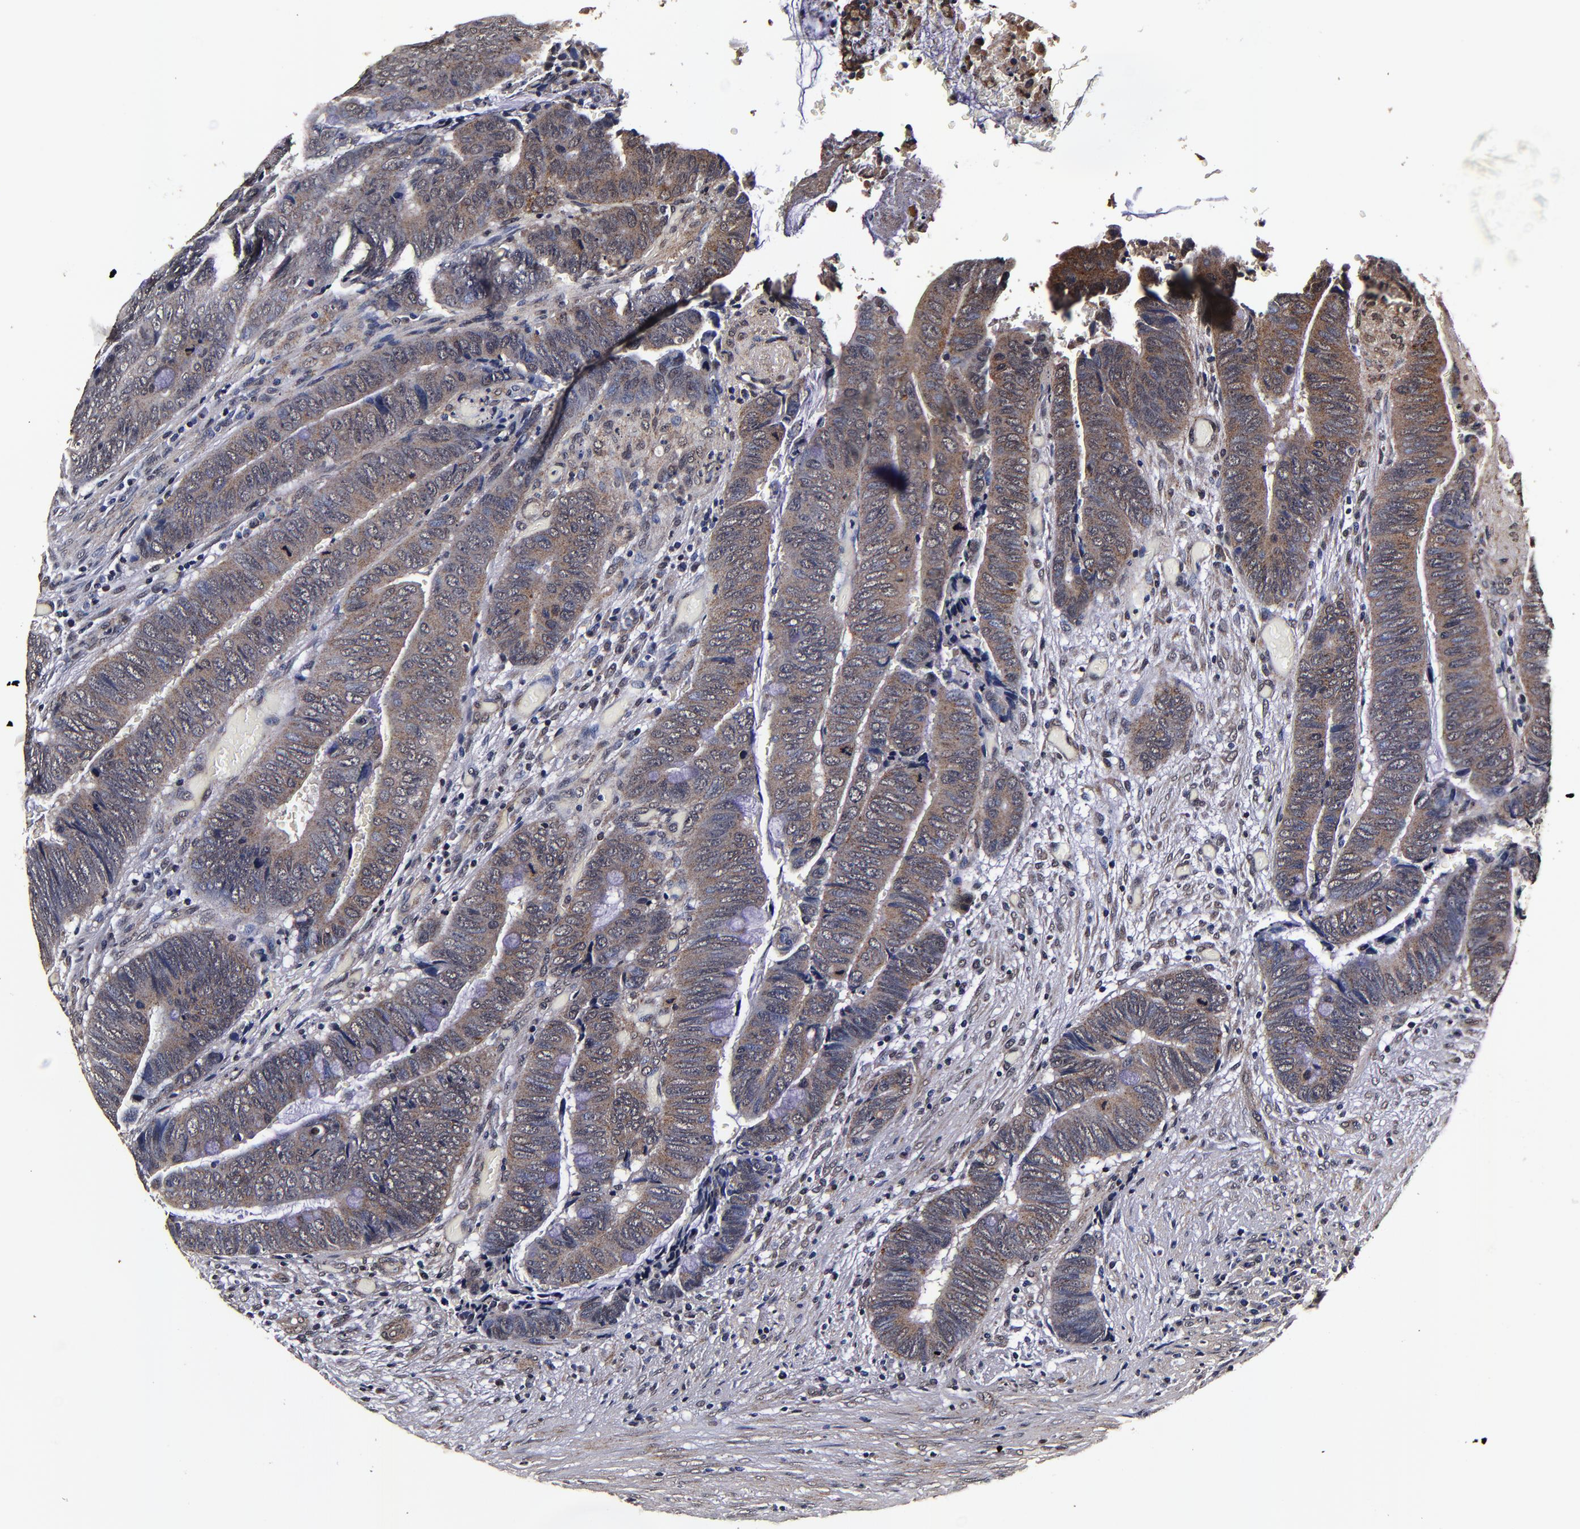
{"staining": {"intensity": "weak", "quantity": ">75%", "location": "cytoplasmic/membranous"}, "tissue": "colorectal cancer", "cell_type": "Tumor cells", "image_type": "cancer", "snomed": [{"axis": "morphology", "description": "Normal tissue, NOS"}, {"axis": "morphology", "description": "Adenocarcinoma, NOS"}, {"axis": "topography", "description": "Rectum"}], "caption": "About >75% of tumor cells in colorectal cancer exhibit weak cytoplasmic/membranous protein expression as visualized by brown immunohistochemical staining.", "gene": "MMP15", "patient": {"sex": "male", "age": 92}}